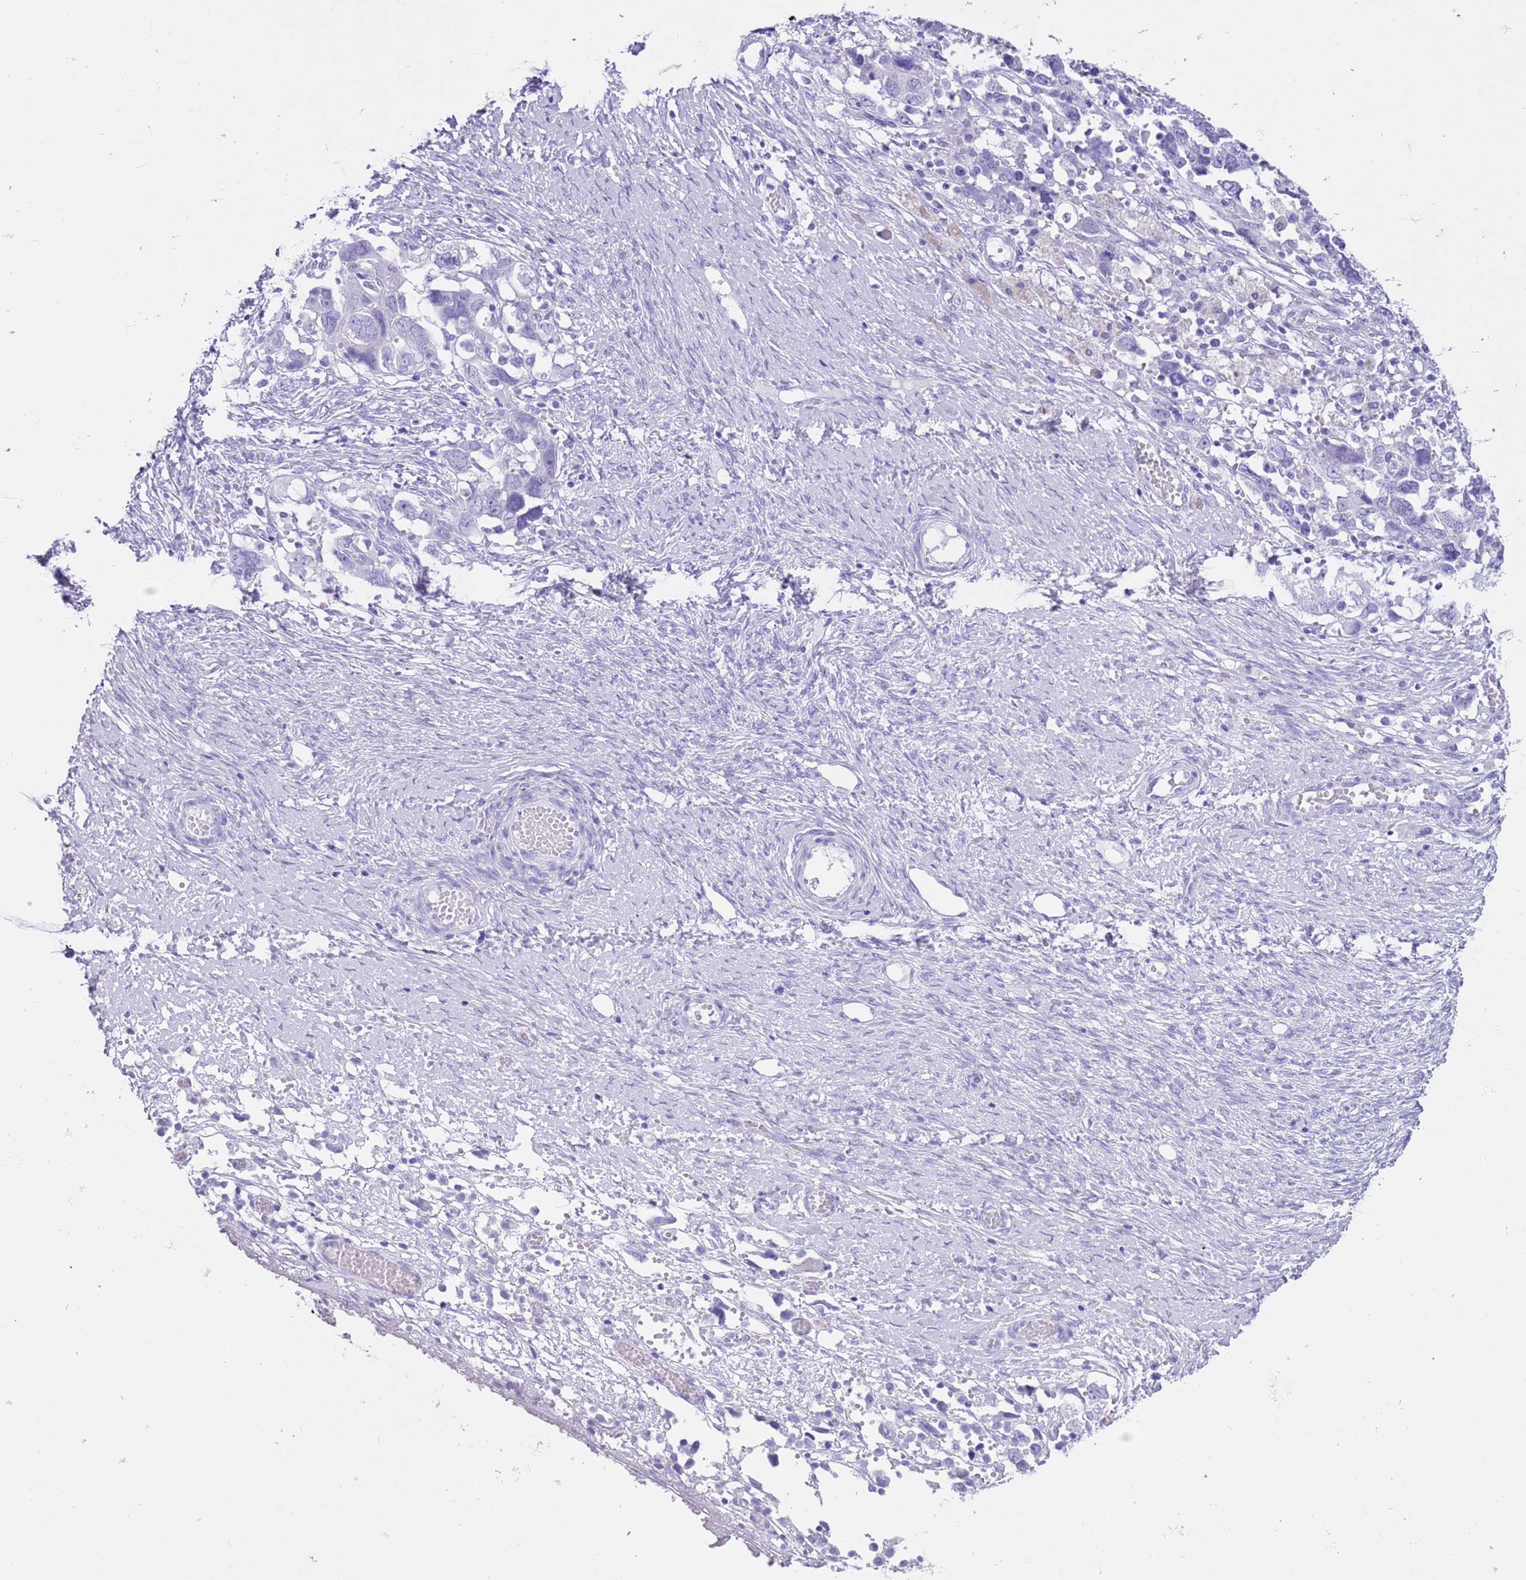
{"staining": {"intensity": "negative", "quantity": "none", "location": "none"}, "tissue": "ovarian cancer", "cell_type": "Tumor cells", "image_type": "cancer", "snomed": [{"axis": "morphology", "description": "Carcinoma, NOS"}, {"axis": "morphology", "description": "Cystadenocarcinoma, serous, NOS"}, {"axis": "topography", "description": "Ovary"}], "caption": "Protein analysis of ovarian cancer (carcinoma) reveals no significant staining in tumor cells.", "gene": "TMEM185B", "patient": {"sex": "female", "age": 69}}